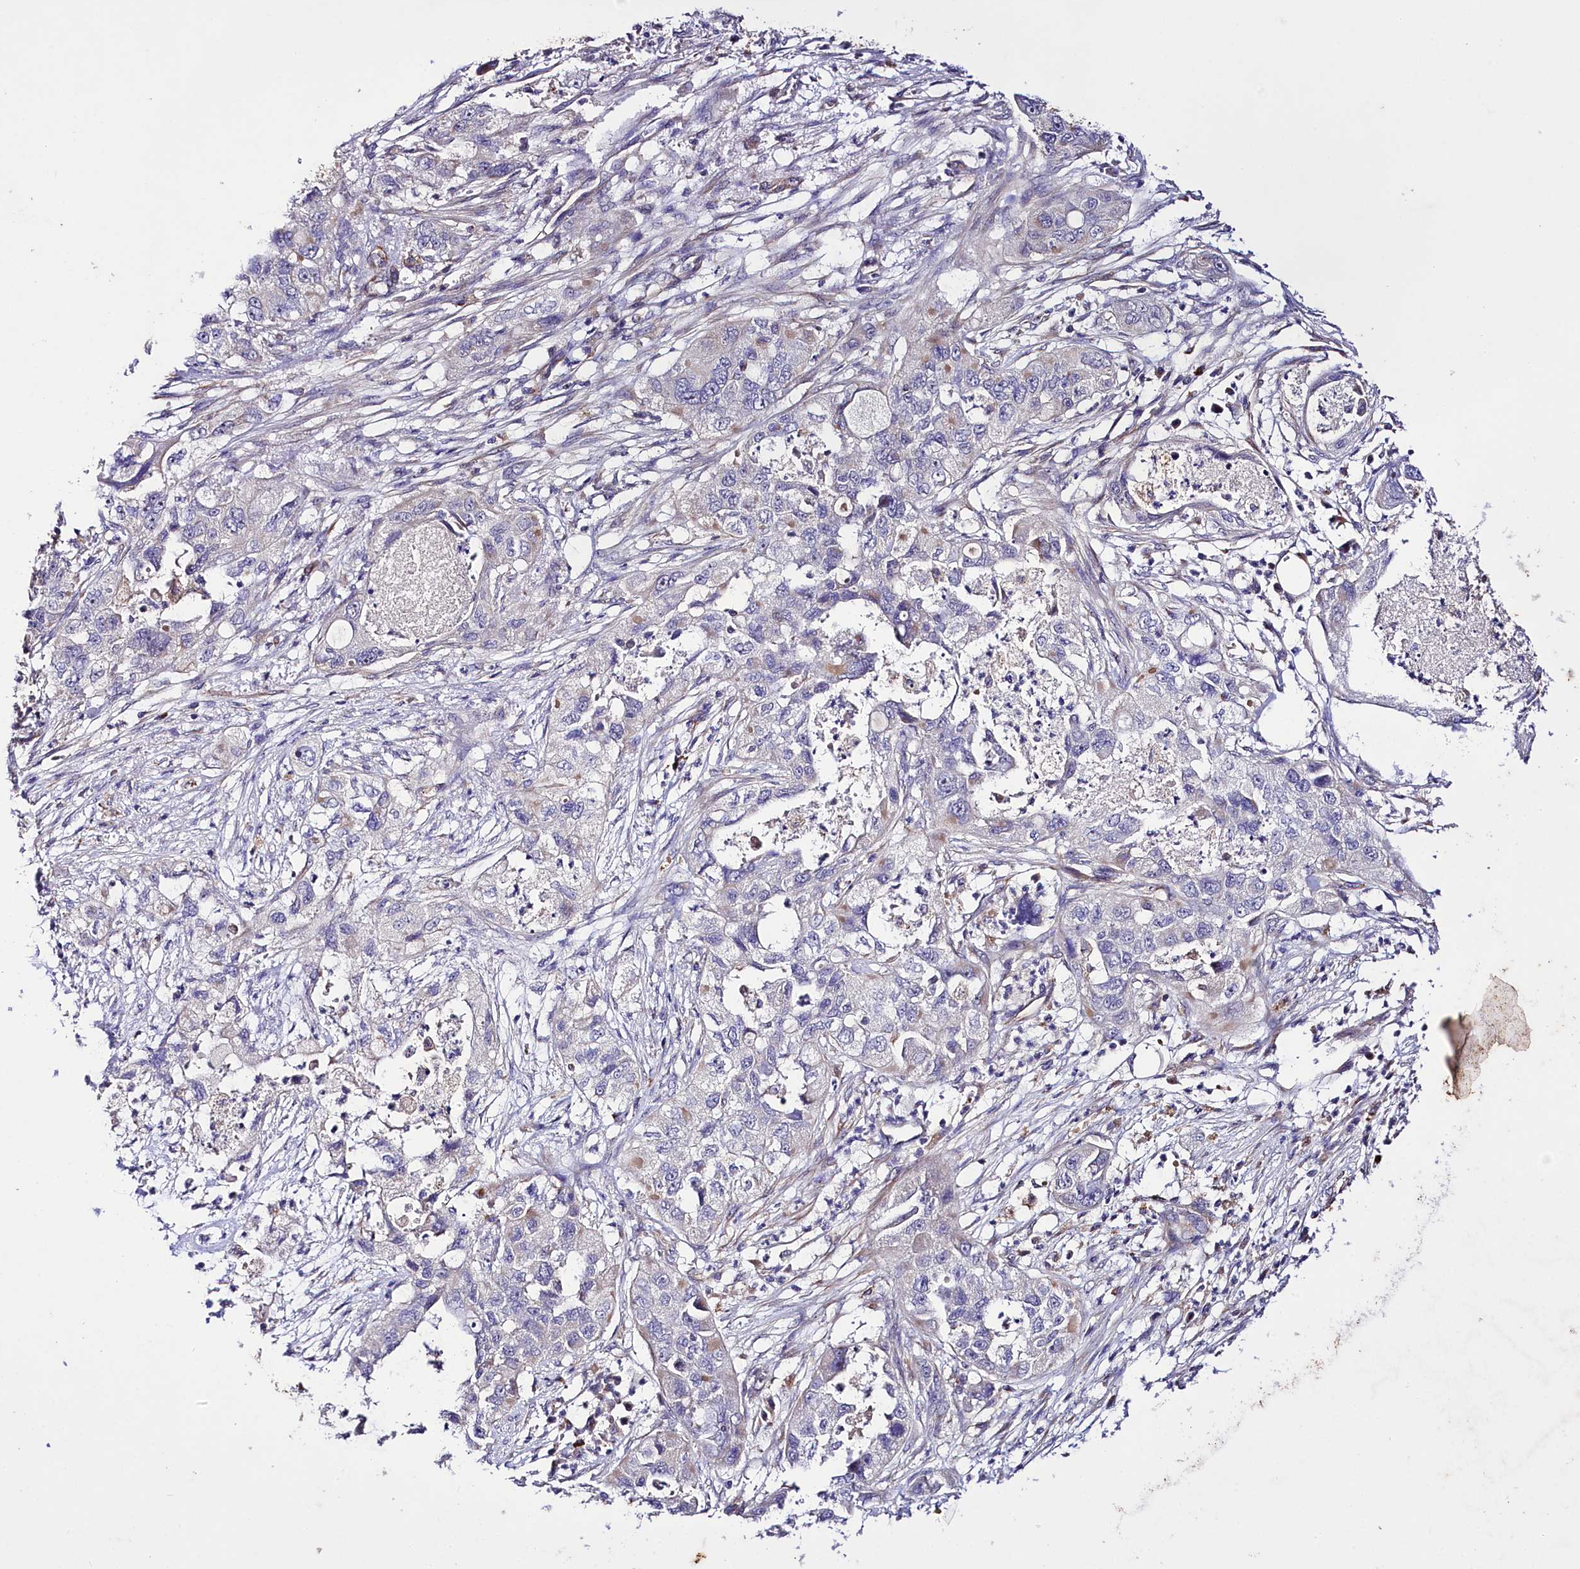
{"staining": {"intensity": "negative", "quantity": "none", "location": "none"}, "tissue": "pancreatic cancer", "cell_type": "Tumor cells", "image_type": "cancer", "snomed": [{"axis": "morphology", "description": "Adenocarcinoma, NOS"}, {"axis": "topography", "description": "Pancreas"}], "caption": "High magnification brightfield microscopy of adenocarcinoma (pancreatic) stained with DAB (3,3'-diaminobenzidine) (brown) and counterstained with hematoxylin (blue): tumor cells show no significant expression.", "gene": "SLC7A1", "patient": {"sex": "female", "age": 78}}